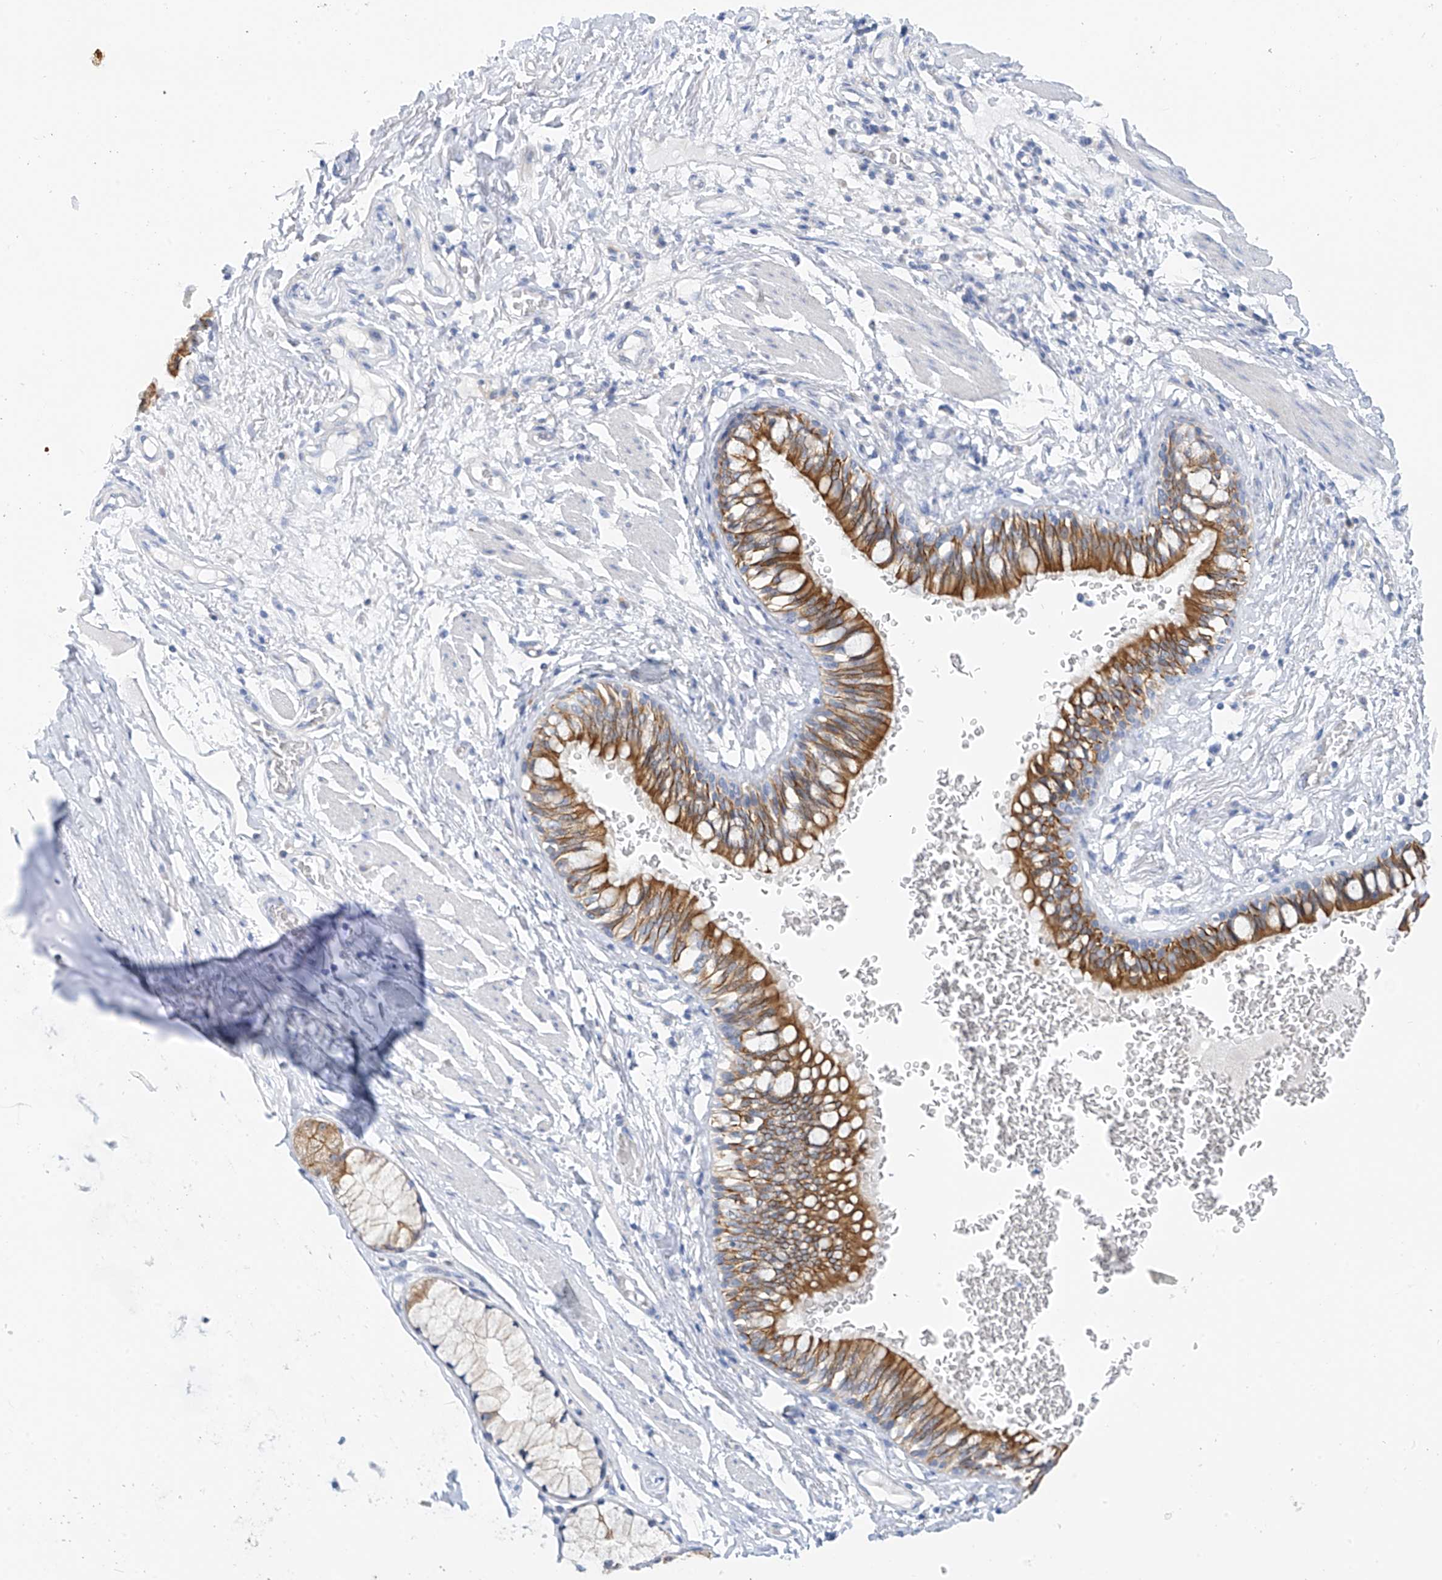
{"staining": {"intensity": "strong", "quantity": ">75%", "location": "cytoplasmic/membranous"}, "tissue": "bronchus", "cell_type": "Respiratory epithelial cells", "image_type": "normal", "snomed": [{"axis": "morphology", "description": "Normal tissue, NOS"}, {"axis": "topography", "description": "Cartilage tissue"}, {"axis": "topography", "description": "Bronchus"}], "caption": "About >75% of respiratory epithelial cells in unremarkable bronchus show strong cytoplasmic/membranous protein positivity as visualized by brown immunohistochemical staining.", "gene": "PIK3C2B", "patient": {"sex": "female", "age": 36}}